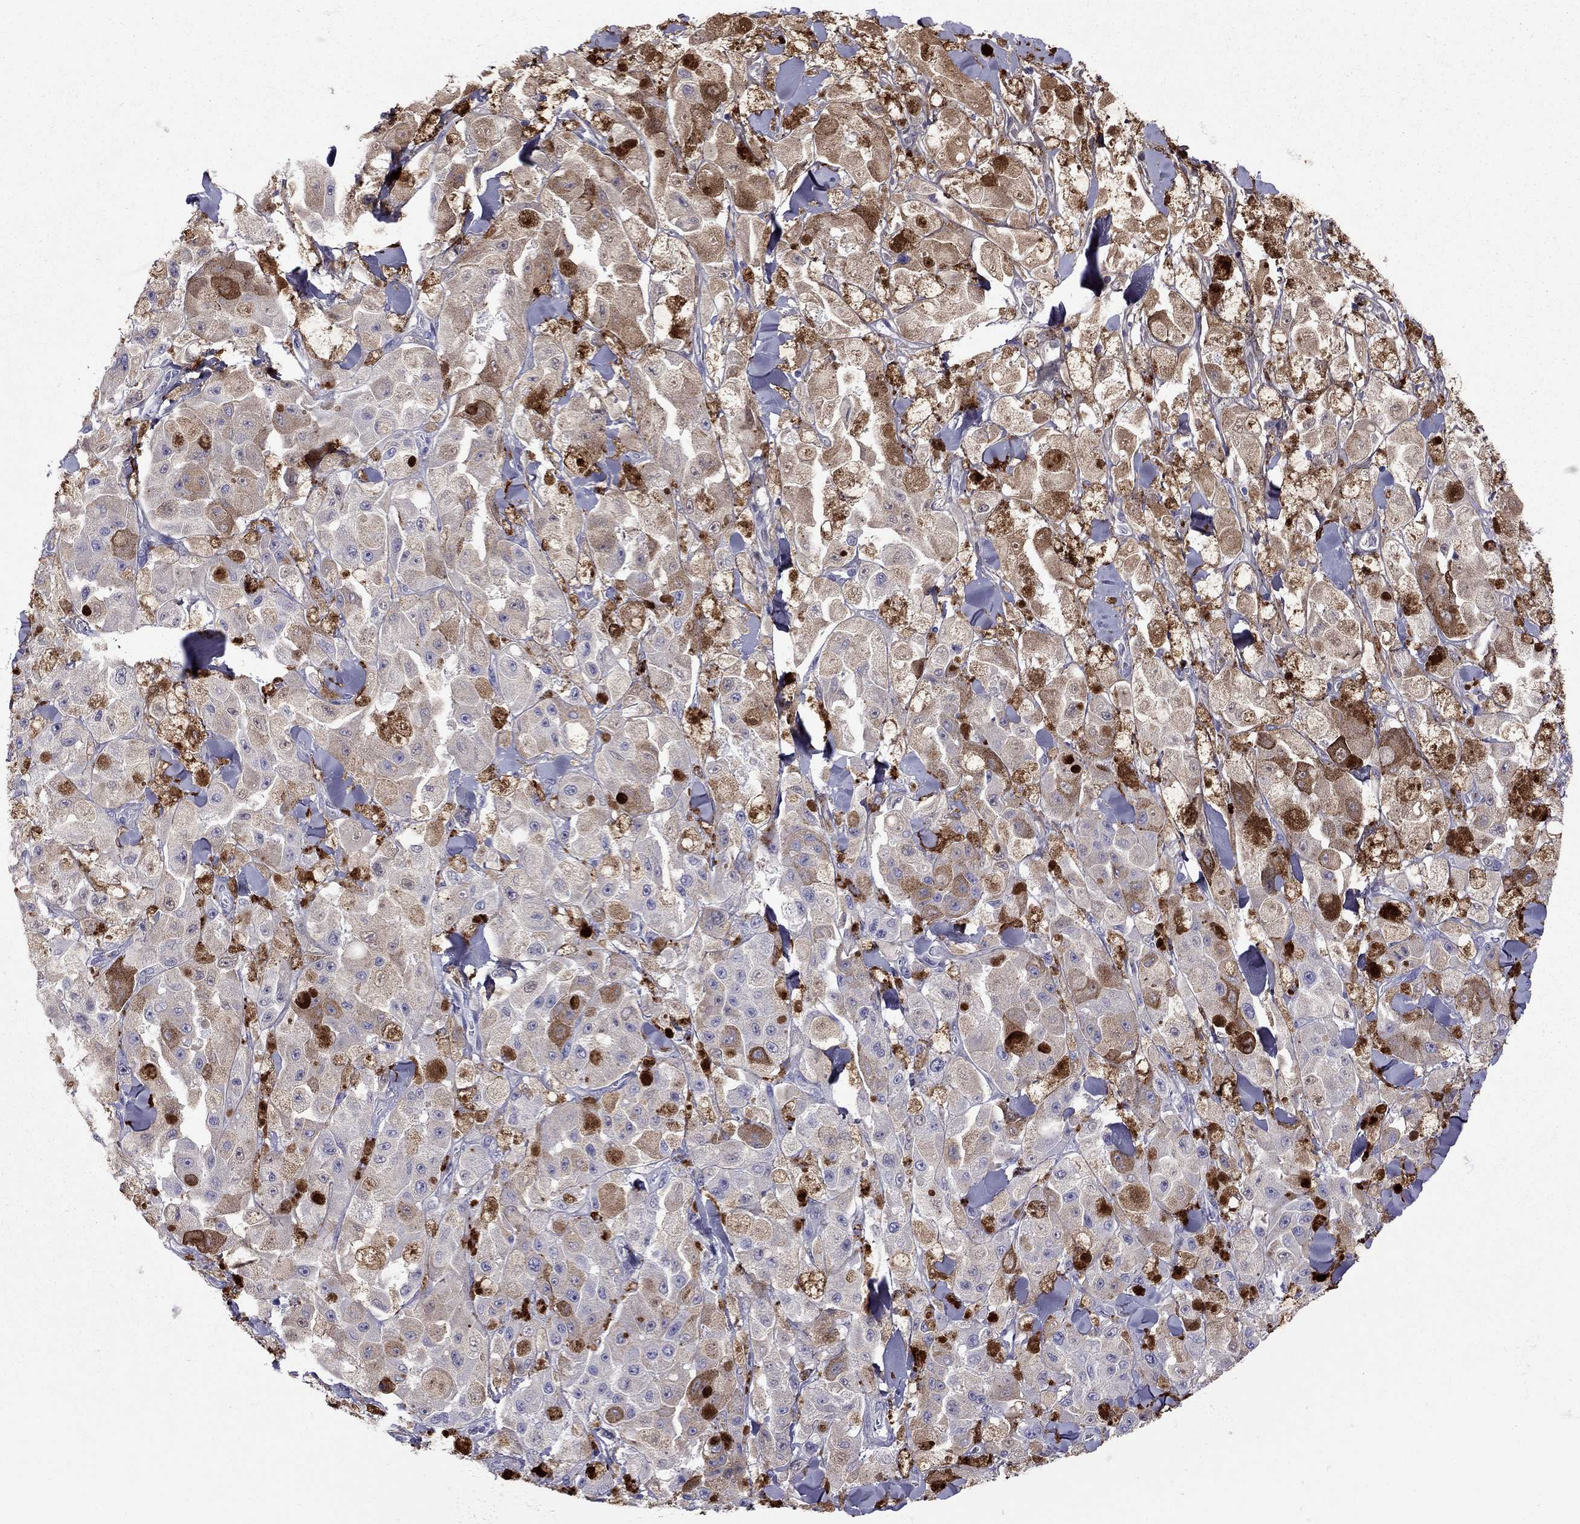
{"staining": {"intensity": "strong", "quantity": "<25%", "location": "cytoplasmic/membranous"}, "tissue": "melanoma", "cell_type": "Tumor cells", "image_type": "cancer", "snomed": [{"axis": "morphology", "description": "Malignant melanoma, NOS"}, {"axis": "topography", "description": "Skin"}], "caption": "Melanoma stained with a brown dye shows strong cytoplasmic/membranous positive expression in approximately <25% of tumor cells.", "gene": "SERPINA3", "patient": {"sex": "female", "age": 58}}